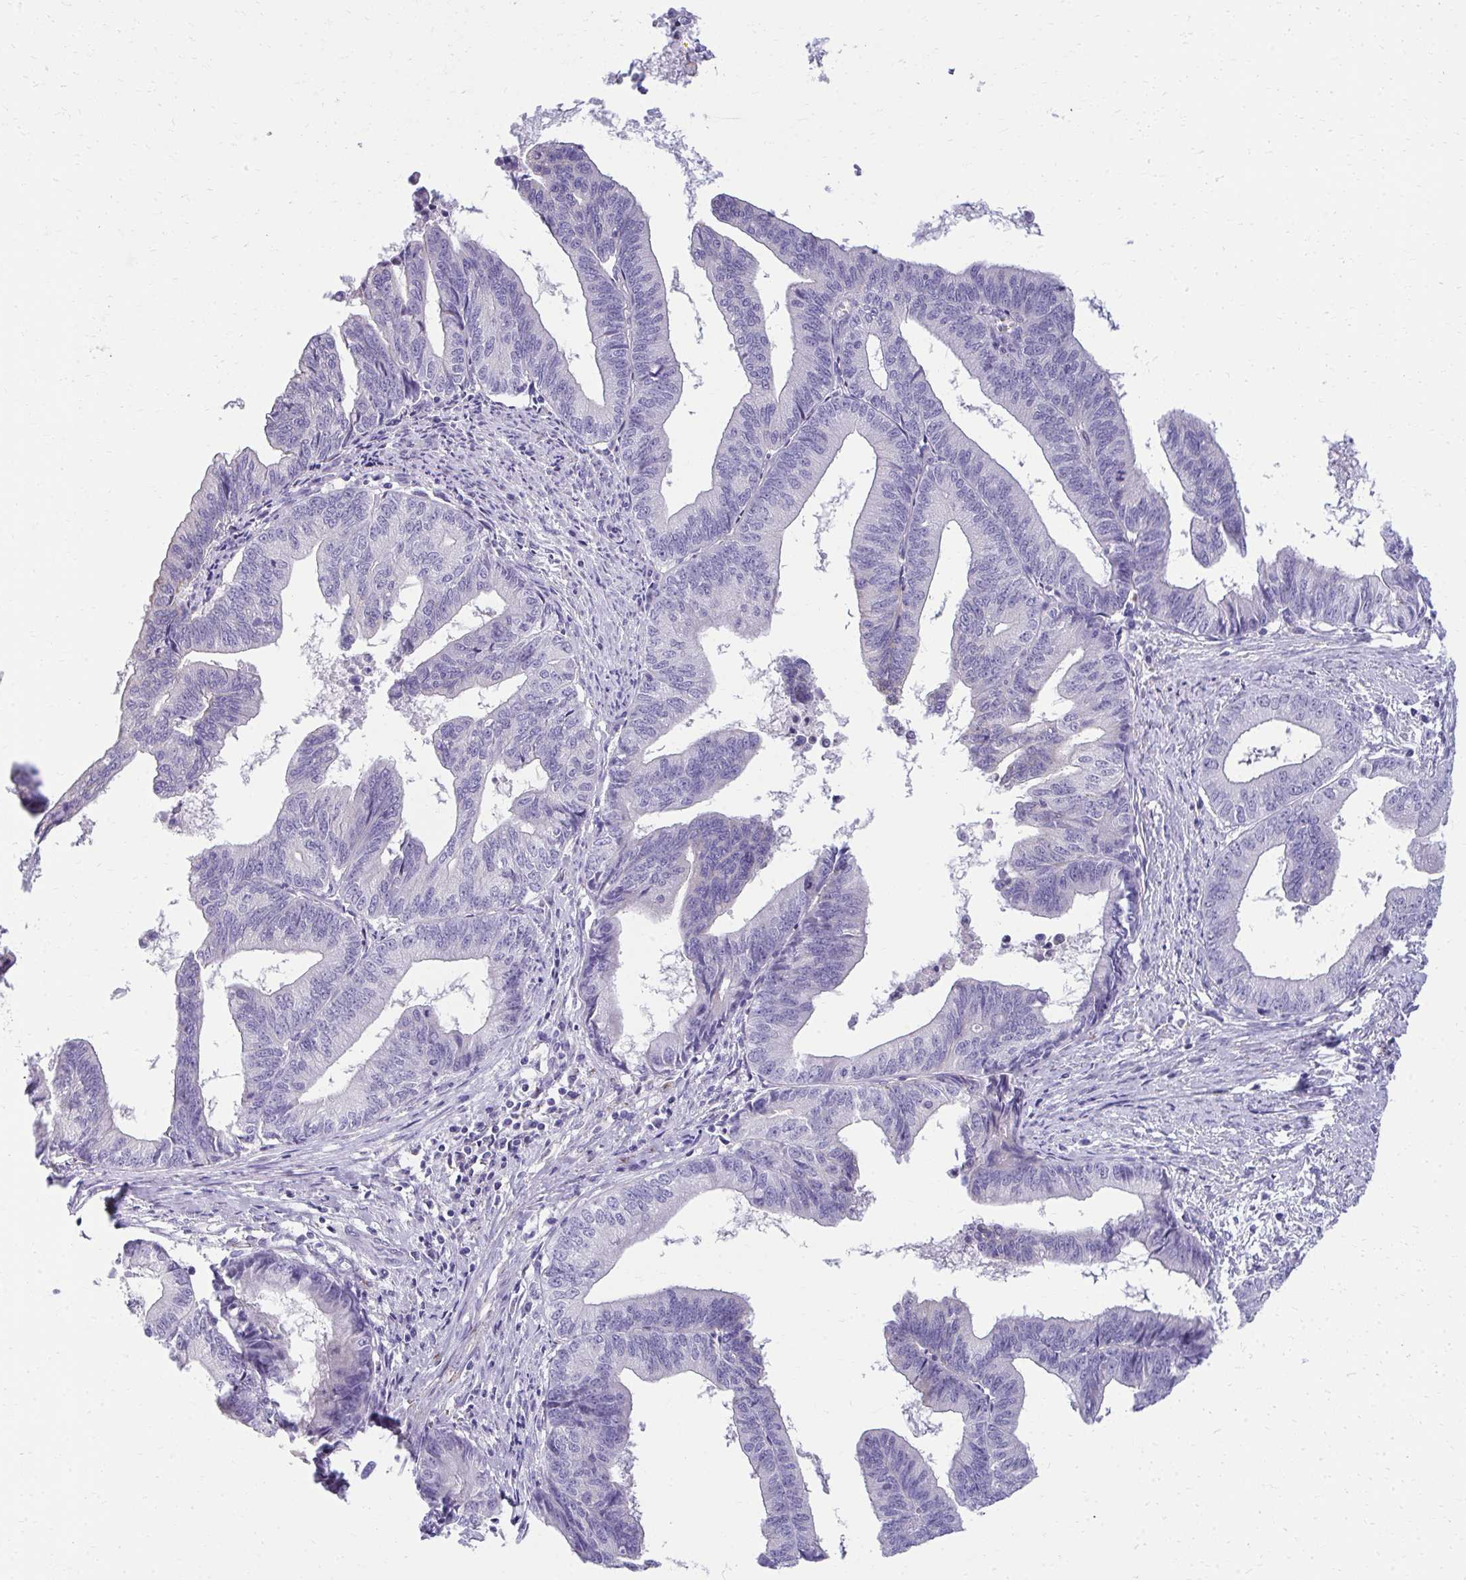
{"staining": {"intensity": "negative", "quantity": "none", "location": "none"}, "tissue": "endometrial cancer", "cell_type": "Tumor cells", "image_type": "cancer", "snomed": [{"axis": "morphology", "description": "Adenocarcinoma, NOS"}, {"axis": "topography", "description": "Endometrium"}], "caption": "An image of endometrial cancer (adenocarcinoma) stained for a protein demonstrates no brown staining in tumor cells. (DAB (3,3'-diaminobenzidine) immunohistochemistry (IHC), high magnification).", "gene": "AIG1", "patient": {"sex": "female", "age": 65}}